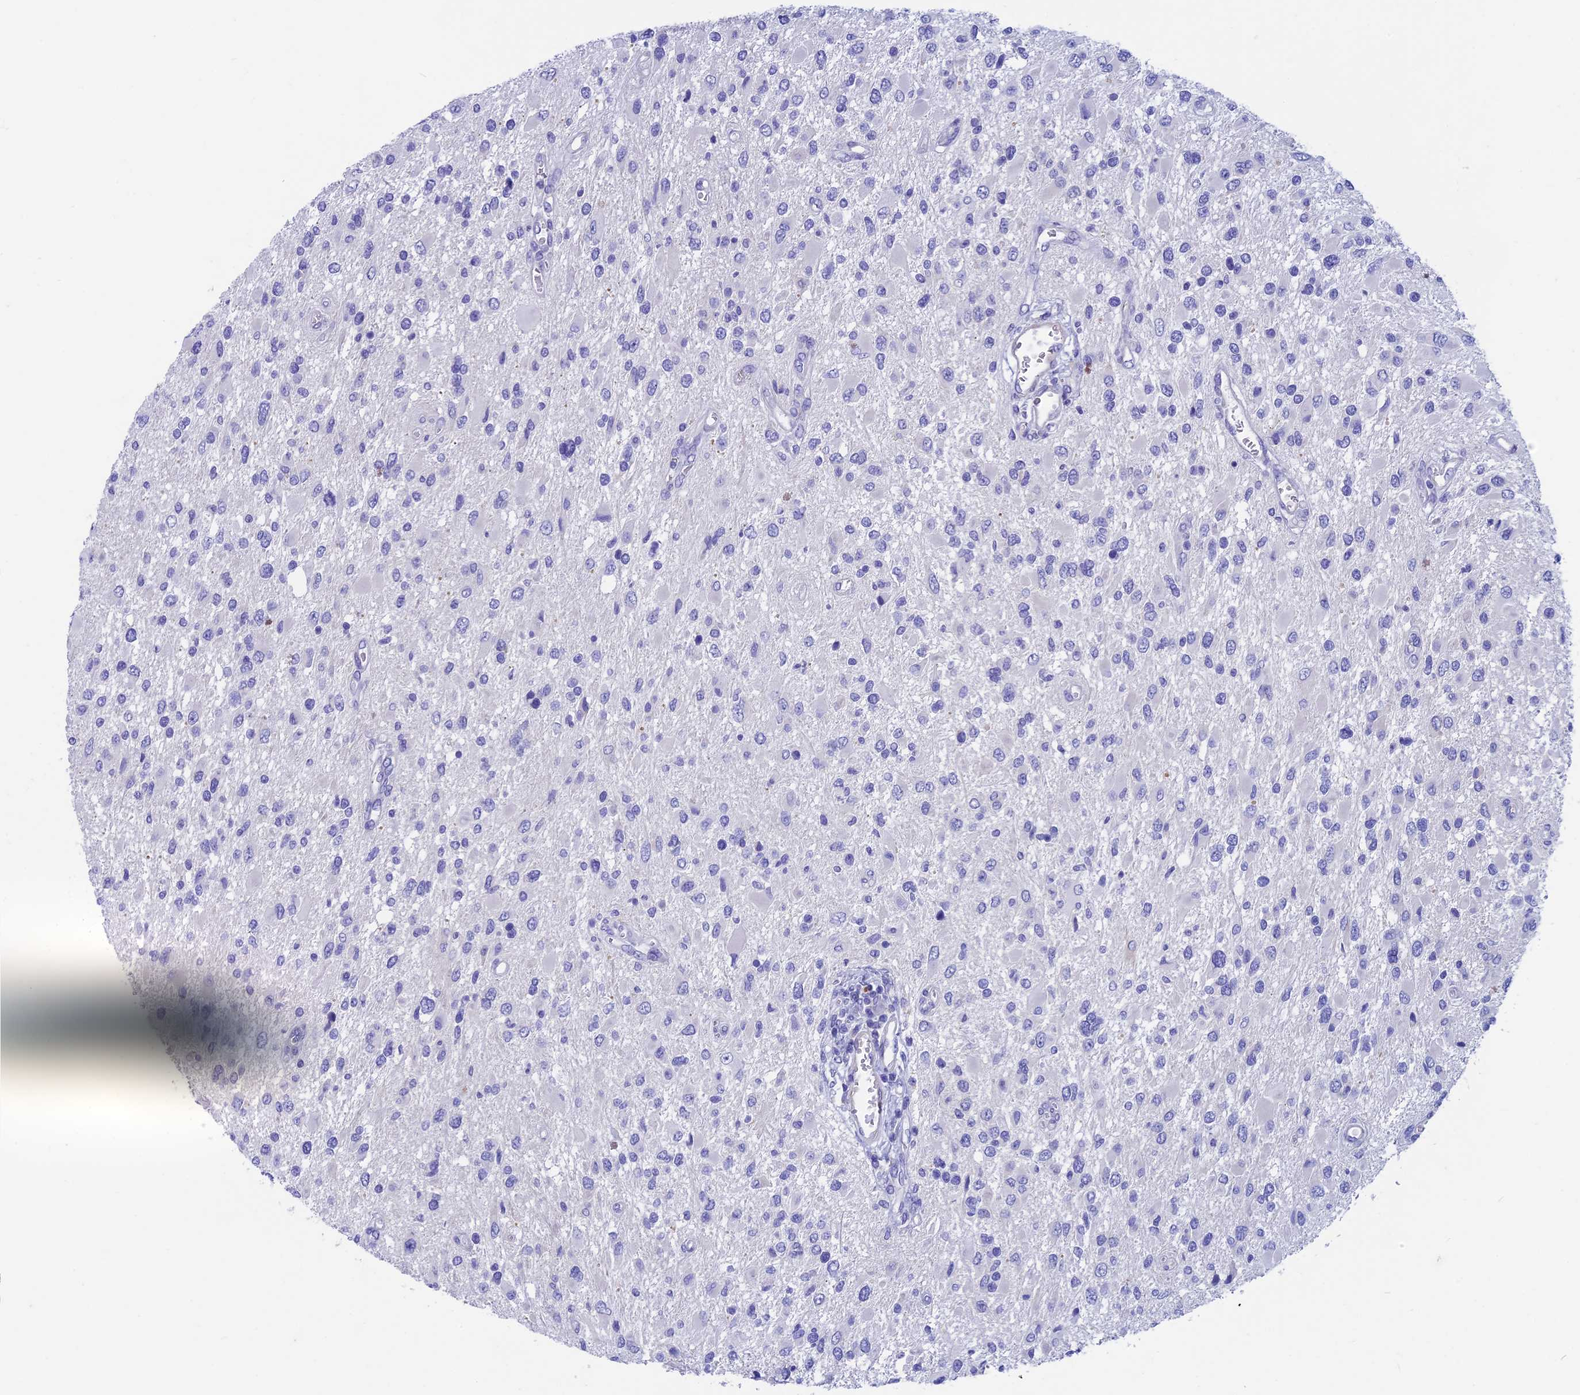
{"staining": {"intensity": "negative", "quantity": "none", "location": "none"}, "tissue": "glioma", "cell_type": "Tumor cells", "image_type": "cancer", "snomed": [{"axis": "morphology", "description": "Glioma, malignant, High grade"}, {"axis": "topography", "description": "Brain"}], "caption": "Micrograph shows no protein staining in tumor cells of glioma tissue. Brightfield microscopy of IHC stained with DAB (3,3'-diaminobenzidine) (brown) and hematoxylin (blue), captured at high magnification.", "gene": "ADH7", "patient": {"sex": "male", "age": 53}}